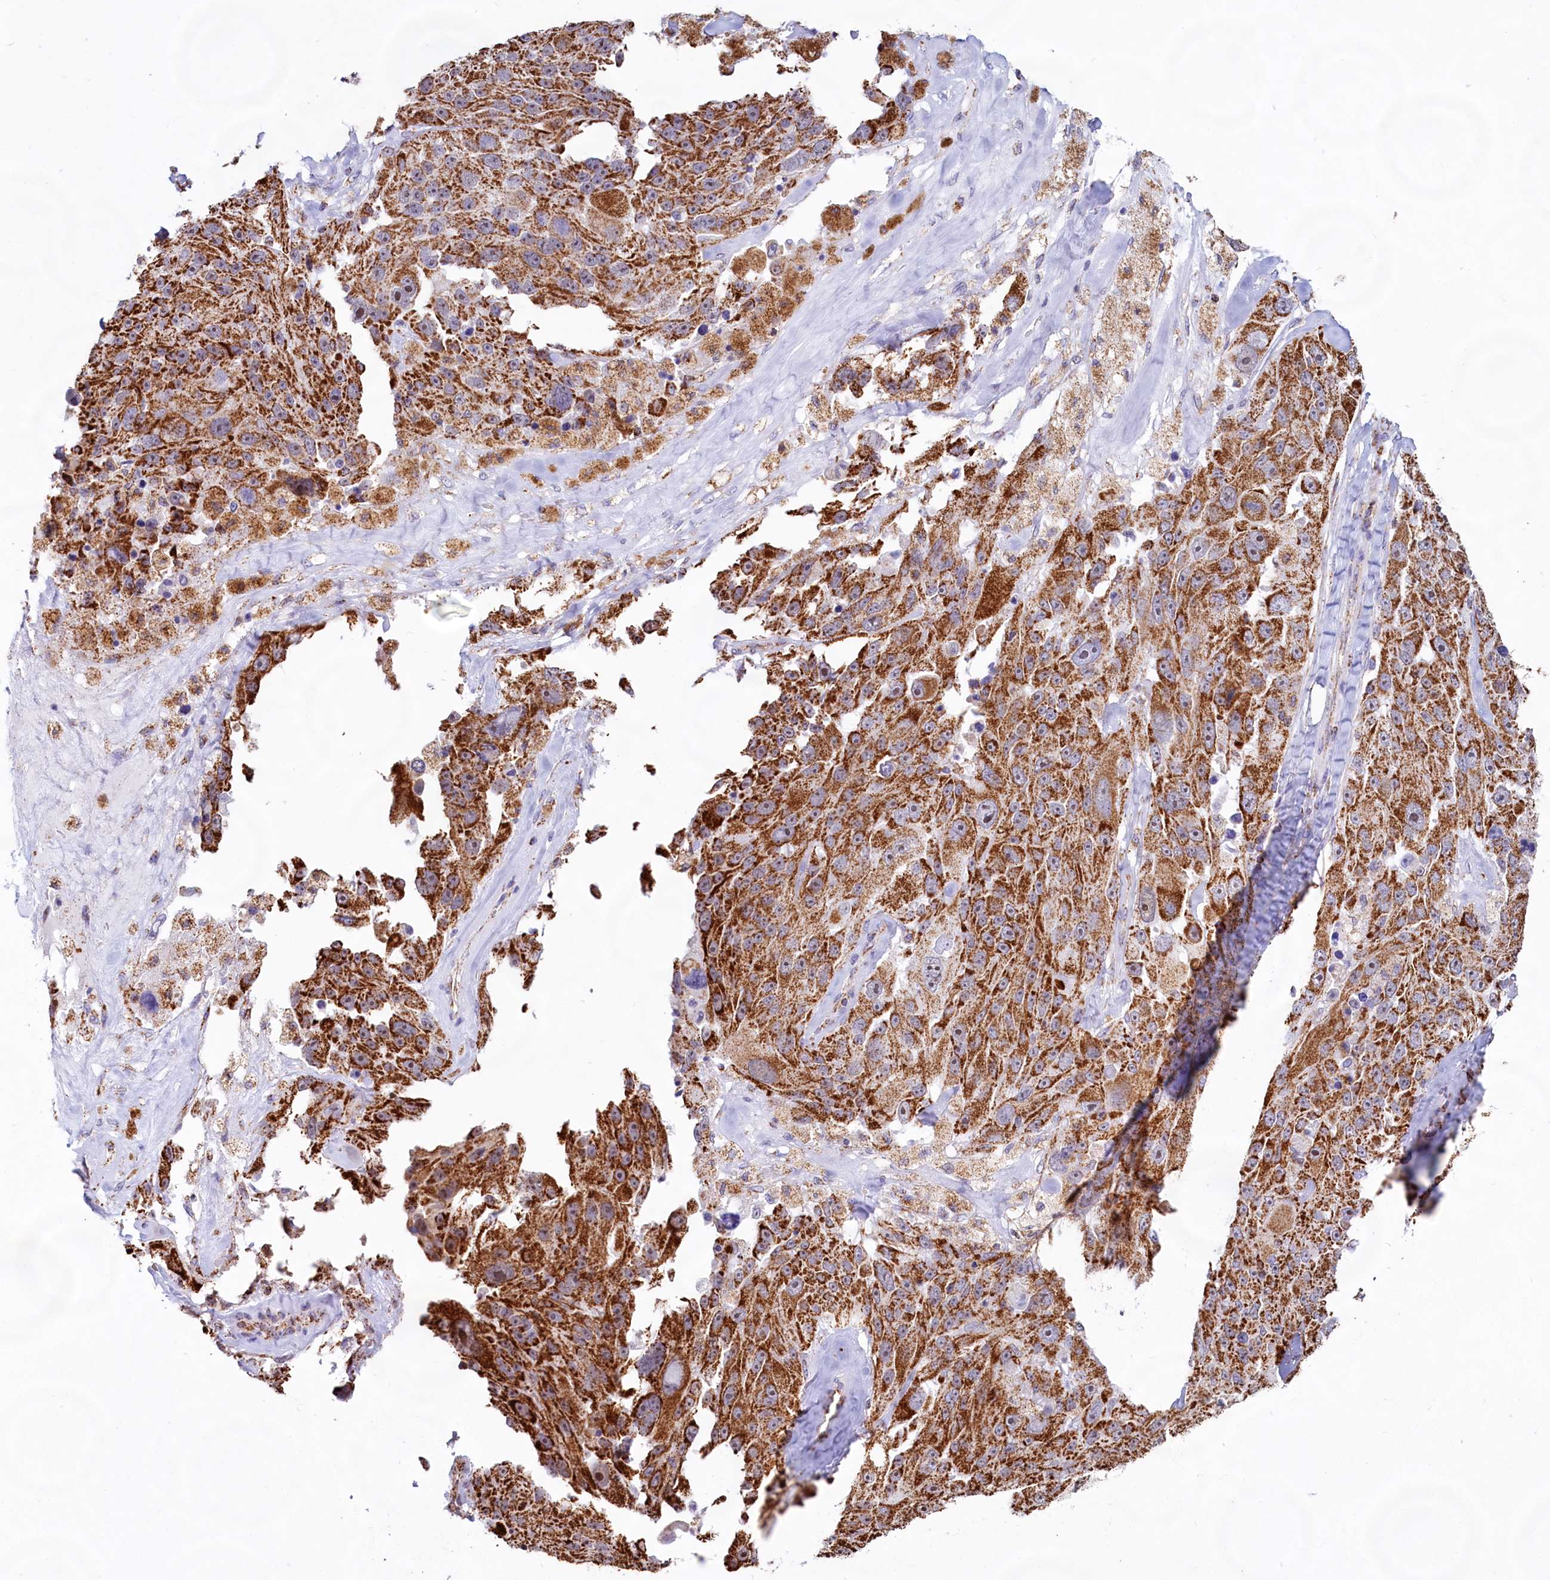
{"staining": {"intensity": "strong", "quantity": ">75%", "location": "cytoplasmic/membranous"}, "tissue": "melanoma", "cell_type": "Tumor cells", "image_type": "cancer", "snomed": [{"axis": "morphology", "description": "Malignant melanoma, Metastatic site"}, {"axis": "topography", "description": "Lymph node"}], "caption": "This histopathology image displays immunohistochemistry staining of human melanoma, with high strong cytoplasmic/membranous expression in about >75% of tumor cells.", "gene": "C1D", "patient": {"sex": "male", "age": 62}}